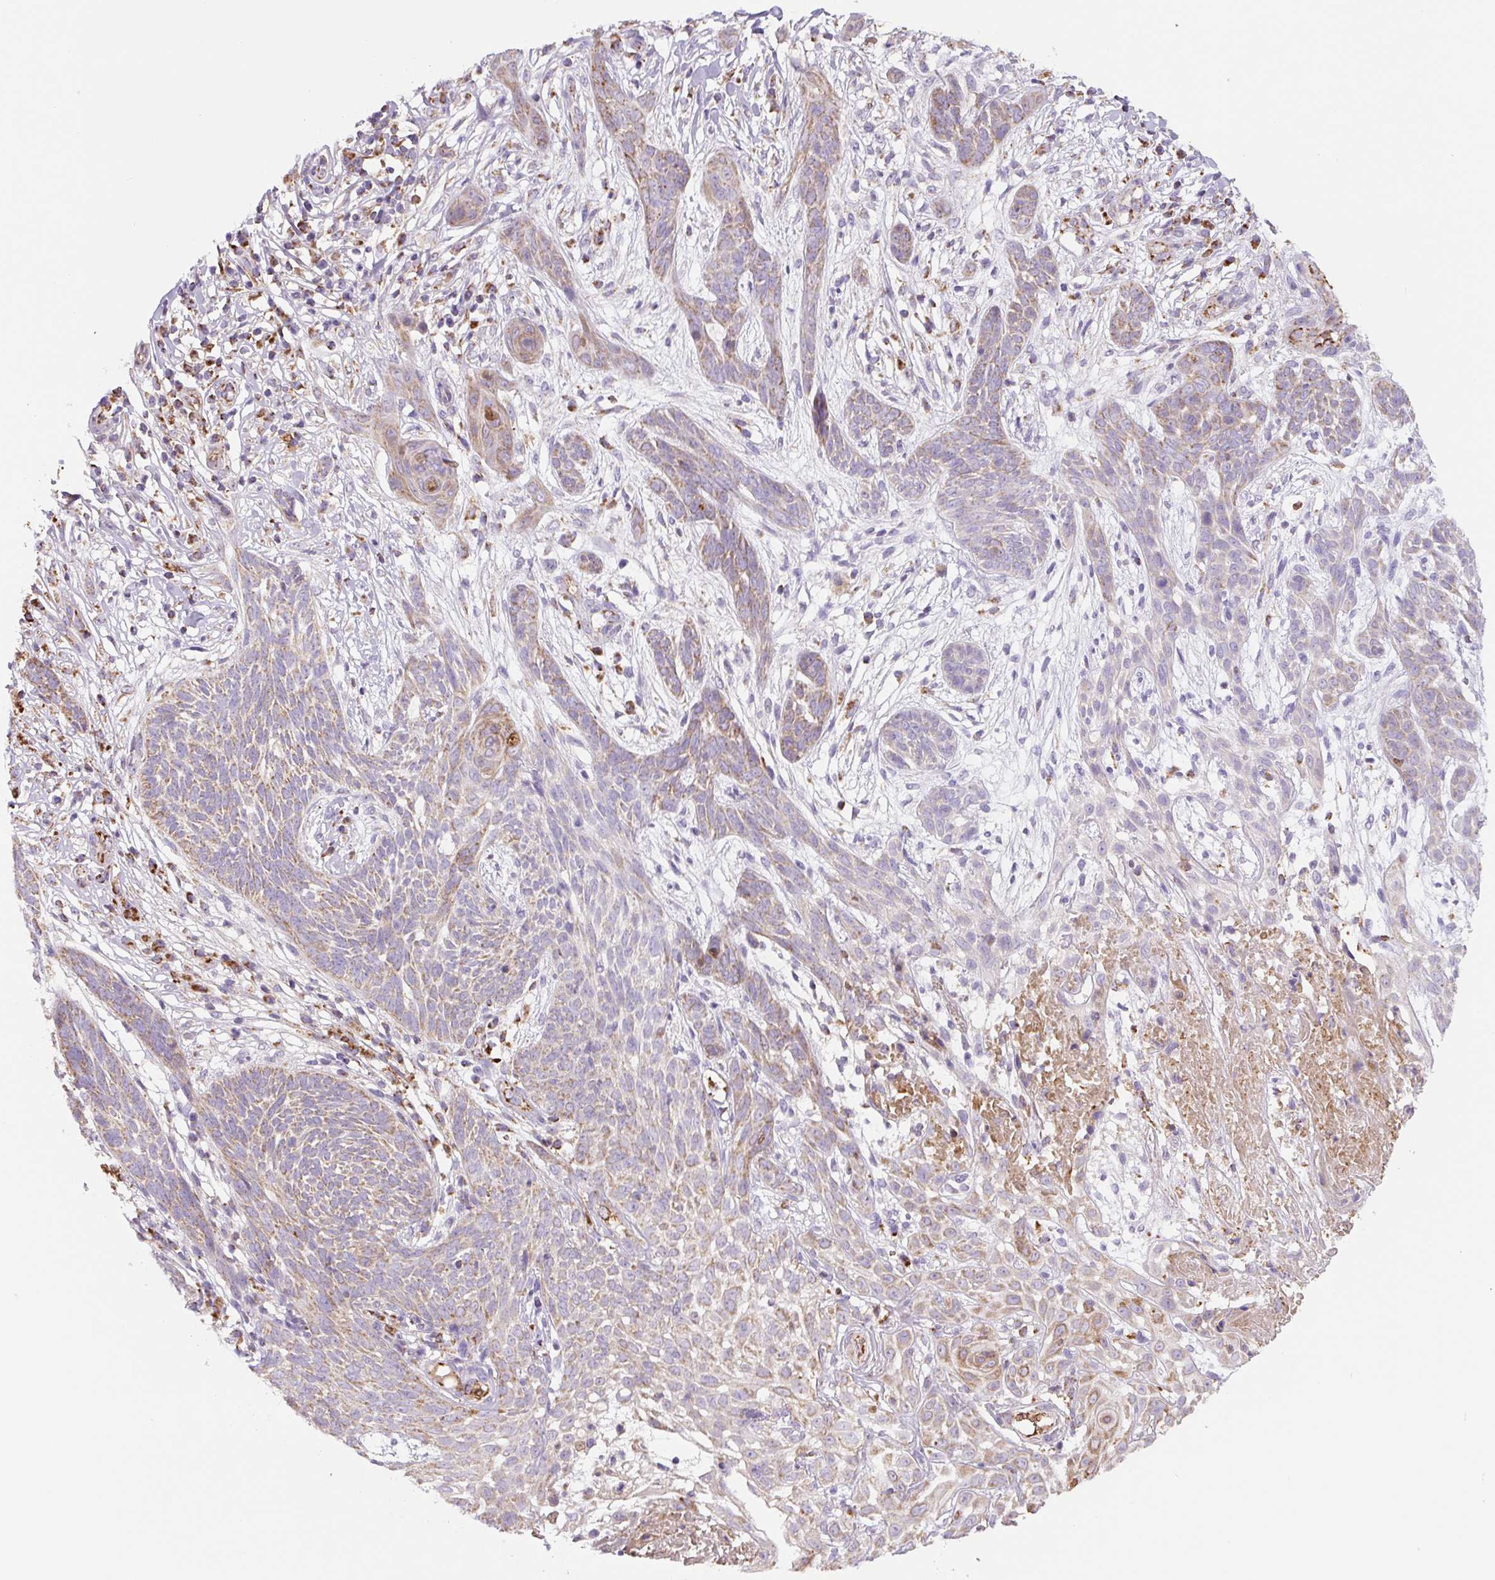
{"staining": {"intensity": "moderate", "quantity": "25%-75%", "location": "cytoplasmic/membranous"}, "tissue": "skin cancer", "cell_type": "Tumor cells", "image_type": "cancer", "snomed": [{"axis": "morphology", "description": "Basal cell carcinoma"}, {"axis": "topography", "description": "Skin"}, {"axis": "topography", "description": "Skin, foot"}], "caption": "Immunohistochemistry (DAB (3,3'-diaminobenzidine)) staining of skin cancer (basal cell carcinoma) reveals moderate cytoplasmic/membranous protein positivity in about 25%-75% of tumor cells. Nuclei are stained in blue.", "gene": "MT-CO2", "patient": {"sex": "female", "age": 86}}